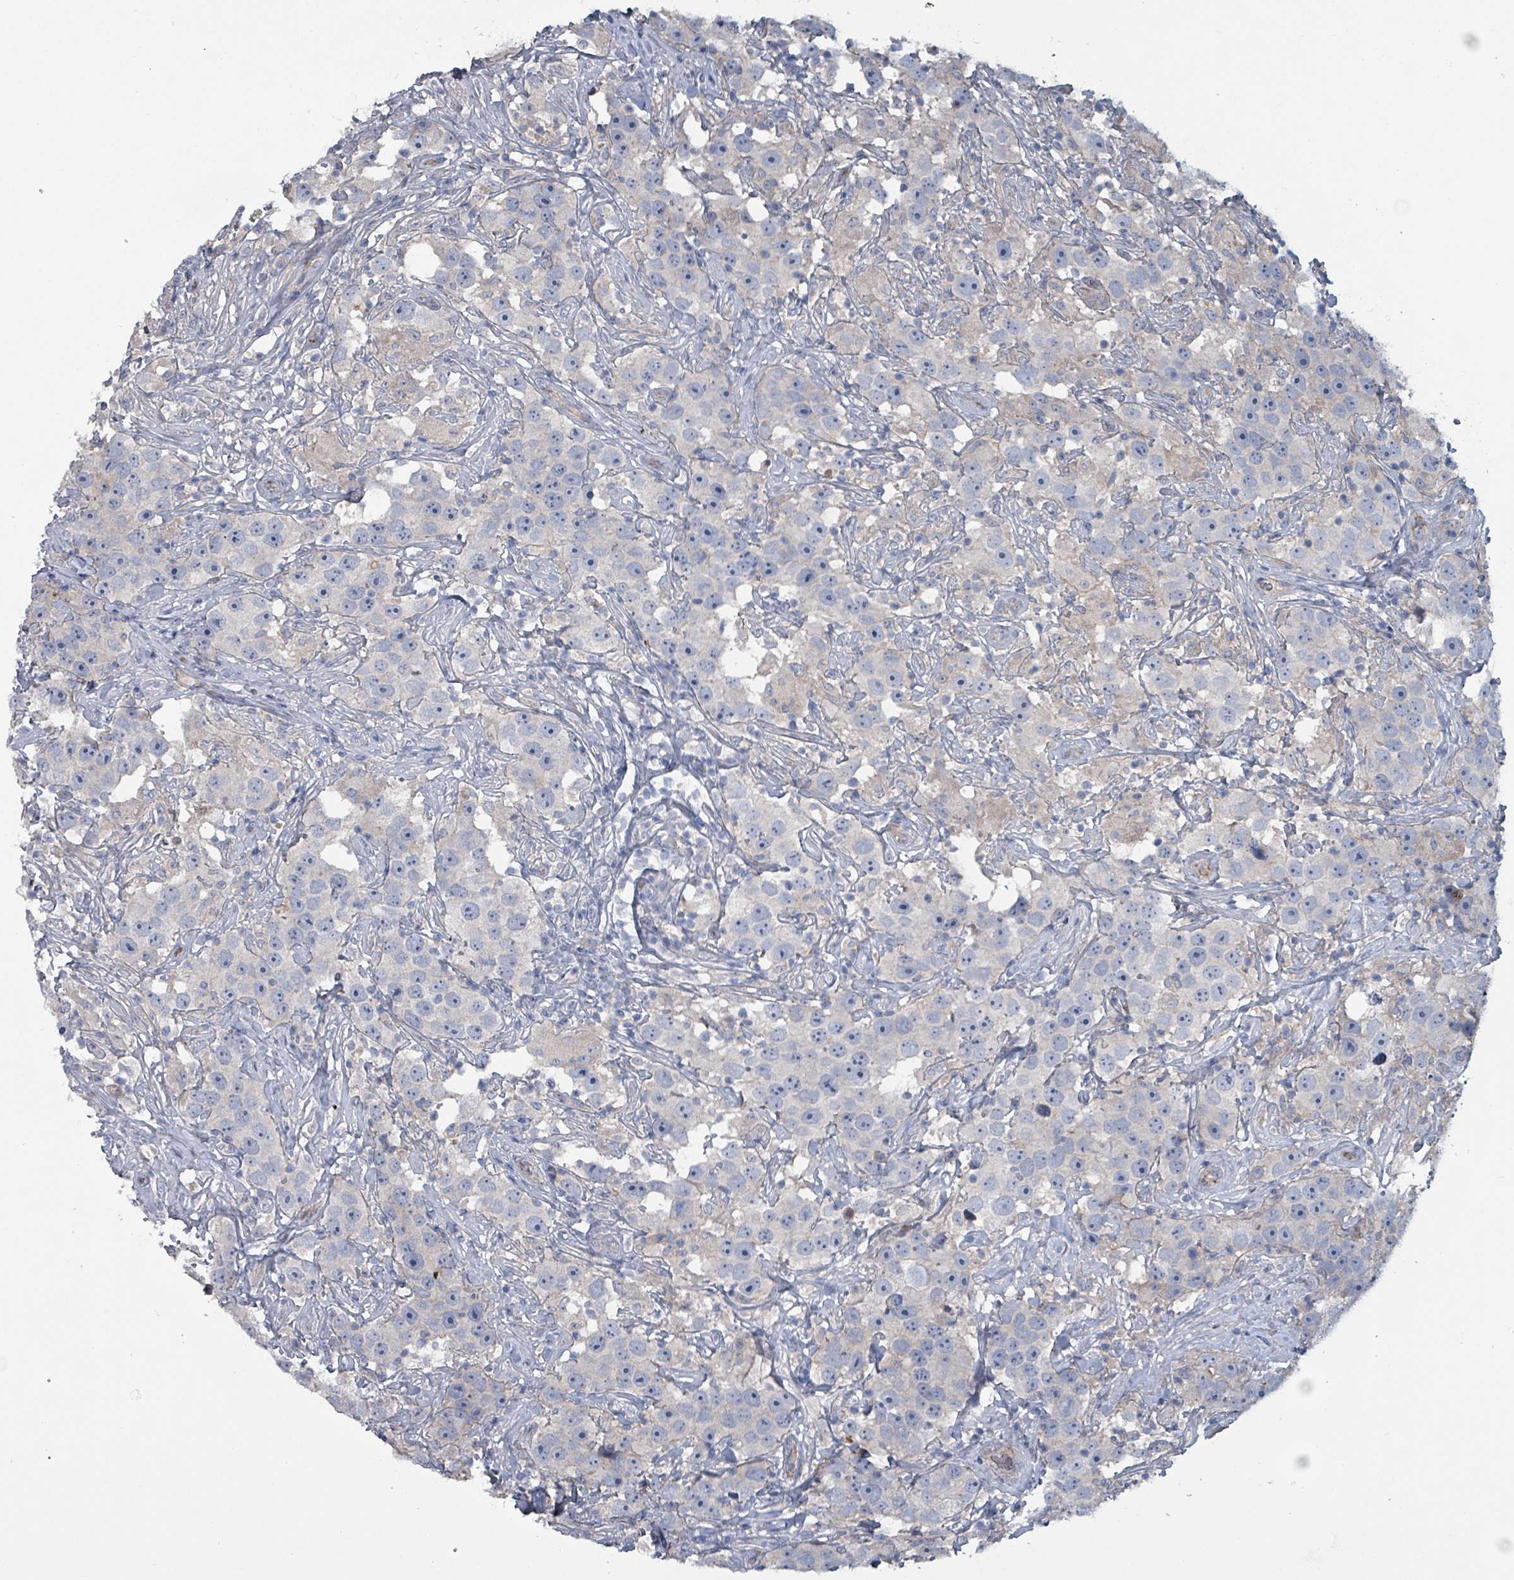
{"staining": {"intensity": "negative", "quantity": "none", "location": "none"}, "tissue": "testis cancer", "cell_type": "Tumor cells", "image_type": "cancer", "snomed": [{"axis": "morphology", "description": "Seminoma, NOS"}, {"axis": "topography", "description": "Testis"}], "caption": "IHC photomicrograph of human testis cancer stained for a protein (brown), which displays no positivity in tumor cells.", "gene": "TAAR5", "patient": {"sex": "male", "age": 49}}